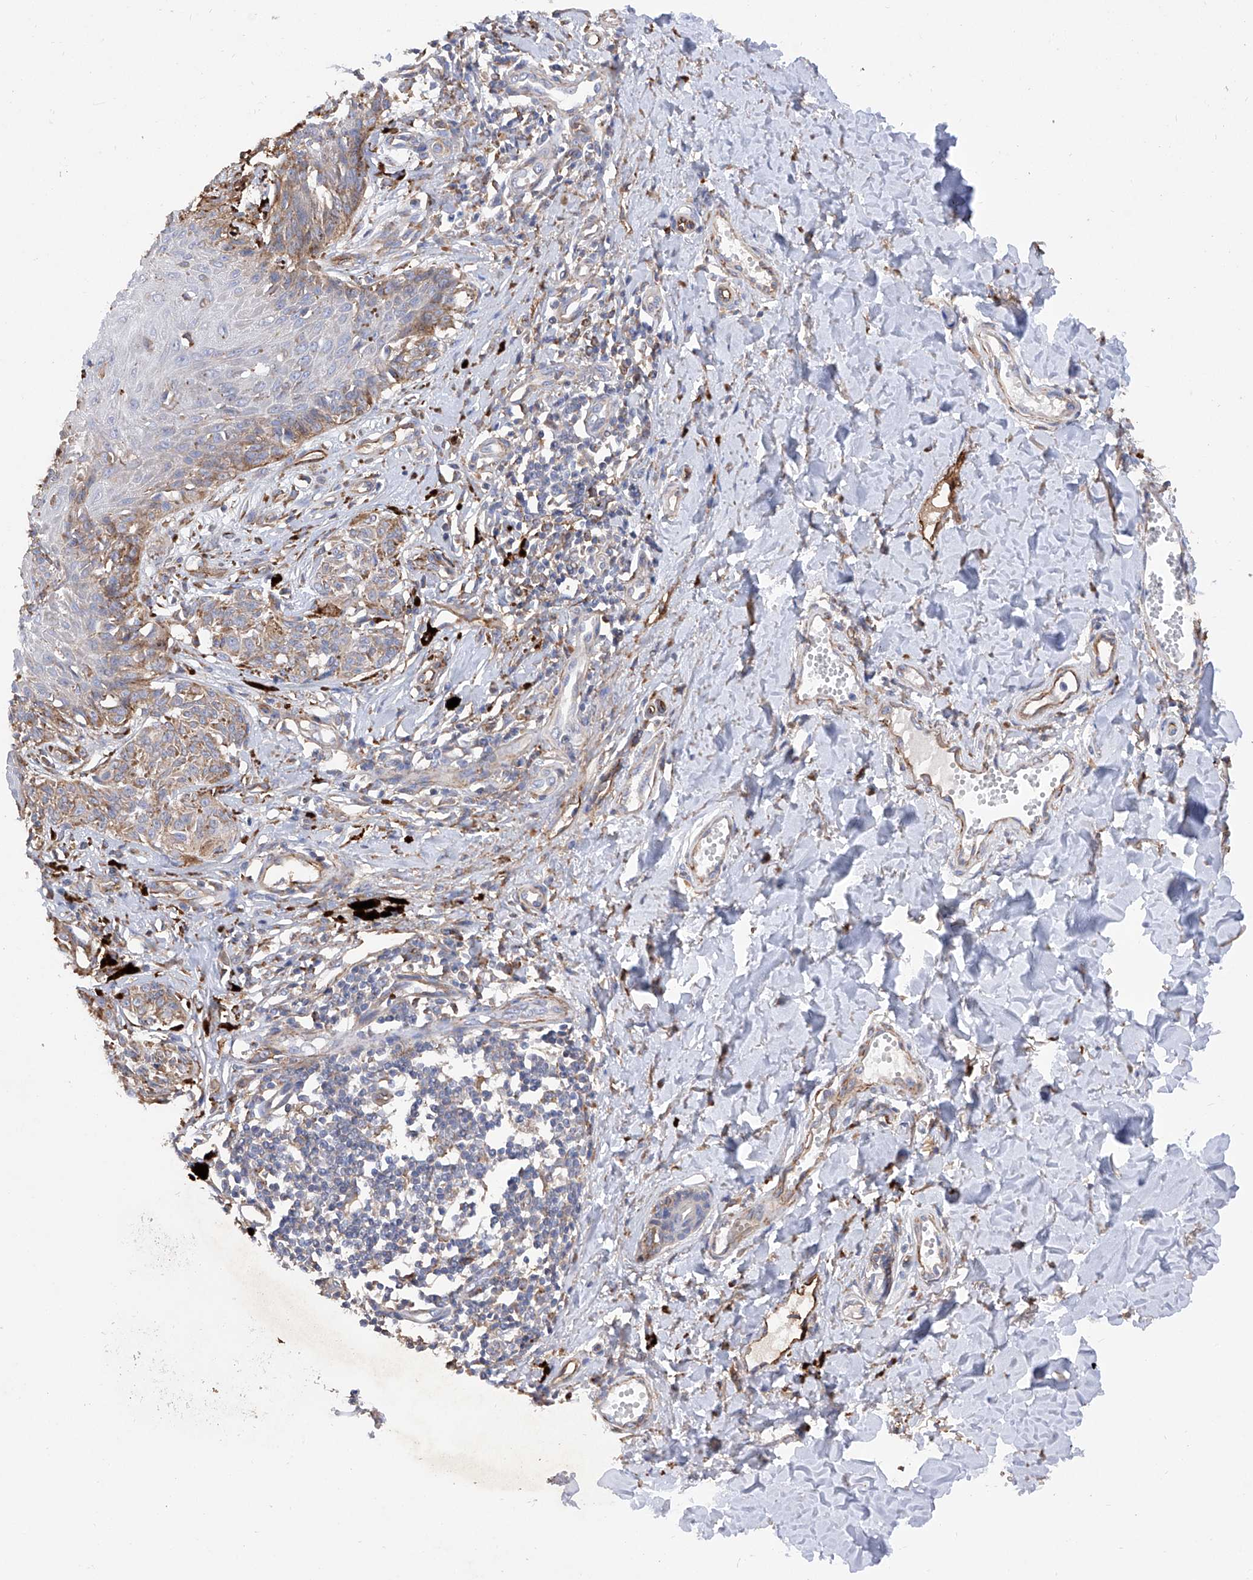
{"staining": {"intensity": "weak", "quantity": ">75%", "location": "cytoplasmic/membranous"}, "tissue": "melanoma", "cell_type": "Tumor cells", "image_type": "cancer", "snomed": [{"axis": "morphology", "description": "Malignant melanoma, NOS"}, {"axis": "topography", "description": "Skin"}], "caption": "Brown immunohistochemical staining in malignant melanoma exhibits weak cytoplasmic/membranous expression in about >75% of tumor cells.", "gene": "INPP5B", "patient": {"sex": "male", "age": 53}}